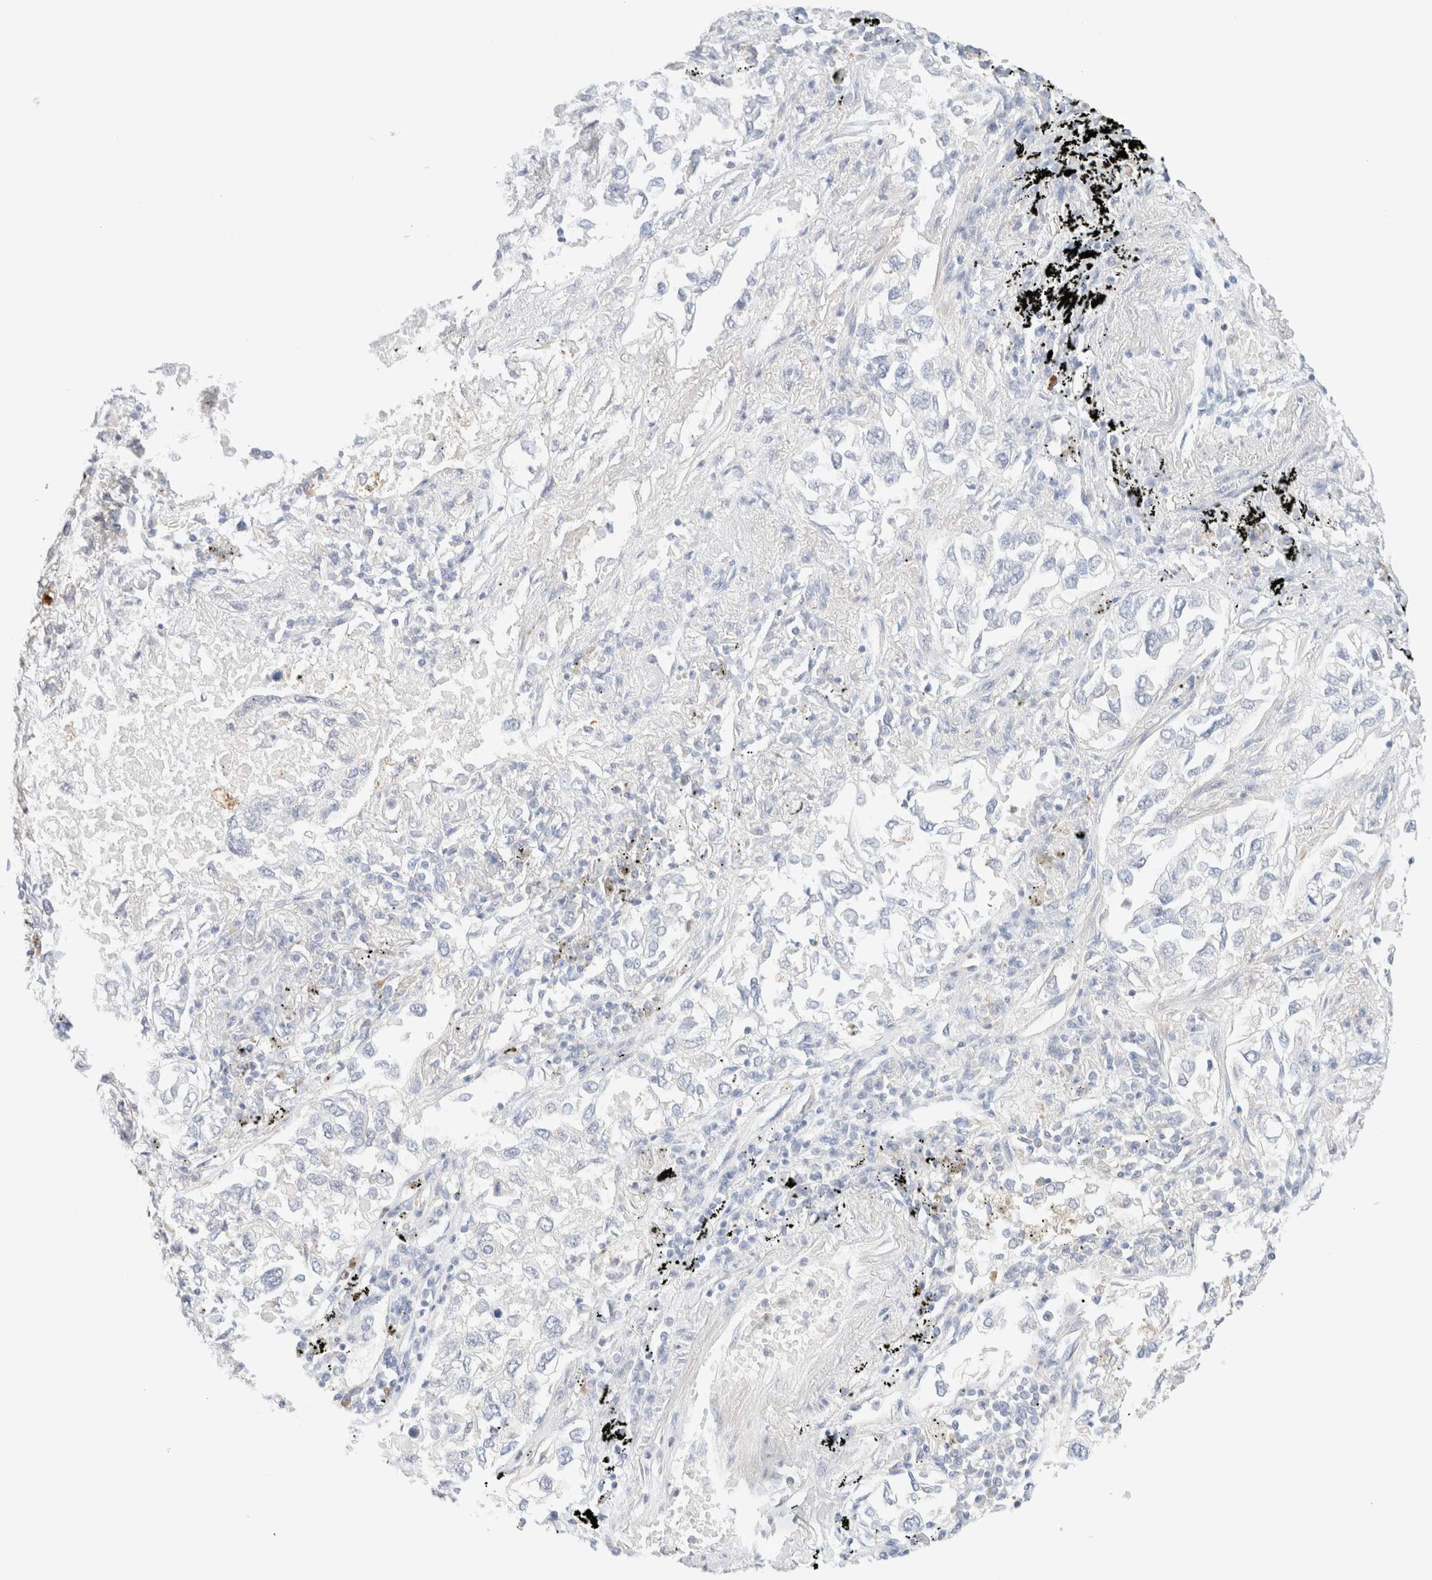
{"staining": {"intensity": "negative", "quantity": "none", "location": "none"}, "tissue": "lung cancer", "cell_type": "Tumor cells", "image_type": "cancer", "snomed": [{"axis": "morphology", "description": "Inflammation, NOS"}, {"axis": "morphology", "description": "Adenocarcinoma, NOS"}, {"axis": "topography", "description": "Lung"}], "caption": "Immunohistochemistry micrograph of neoplastic tissue: human lung adenocarcinoma stained with DAB exhibits no significant protein expression in tumor cells.", "gene": "UNC13B", "patient": {"sex": "male", "age": 63}}